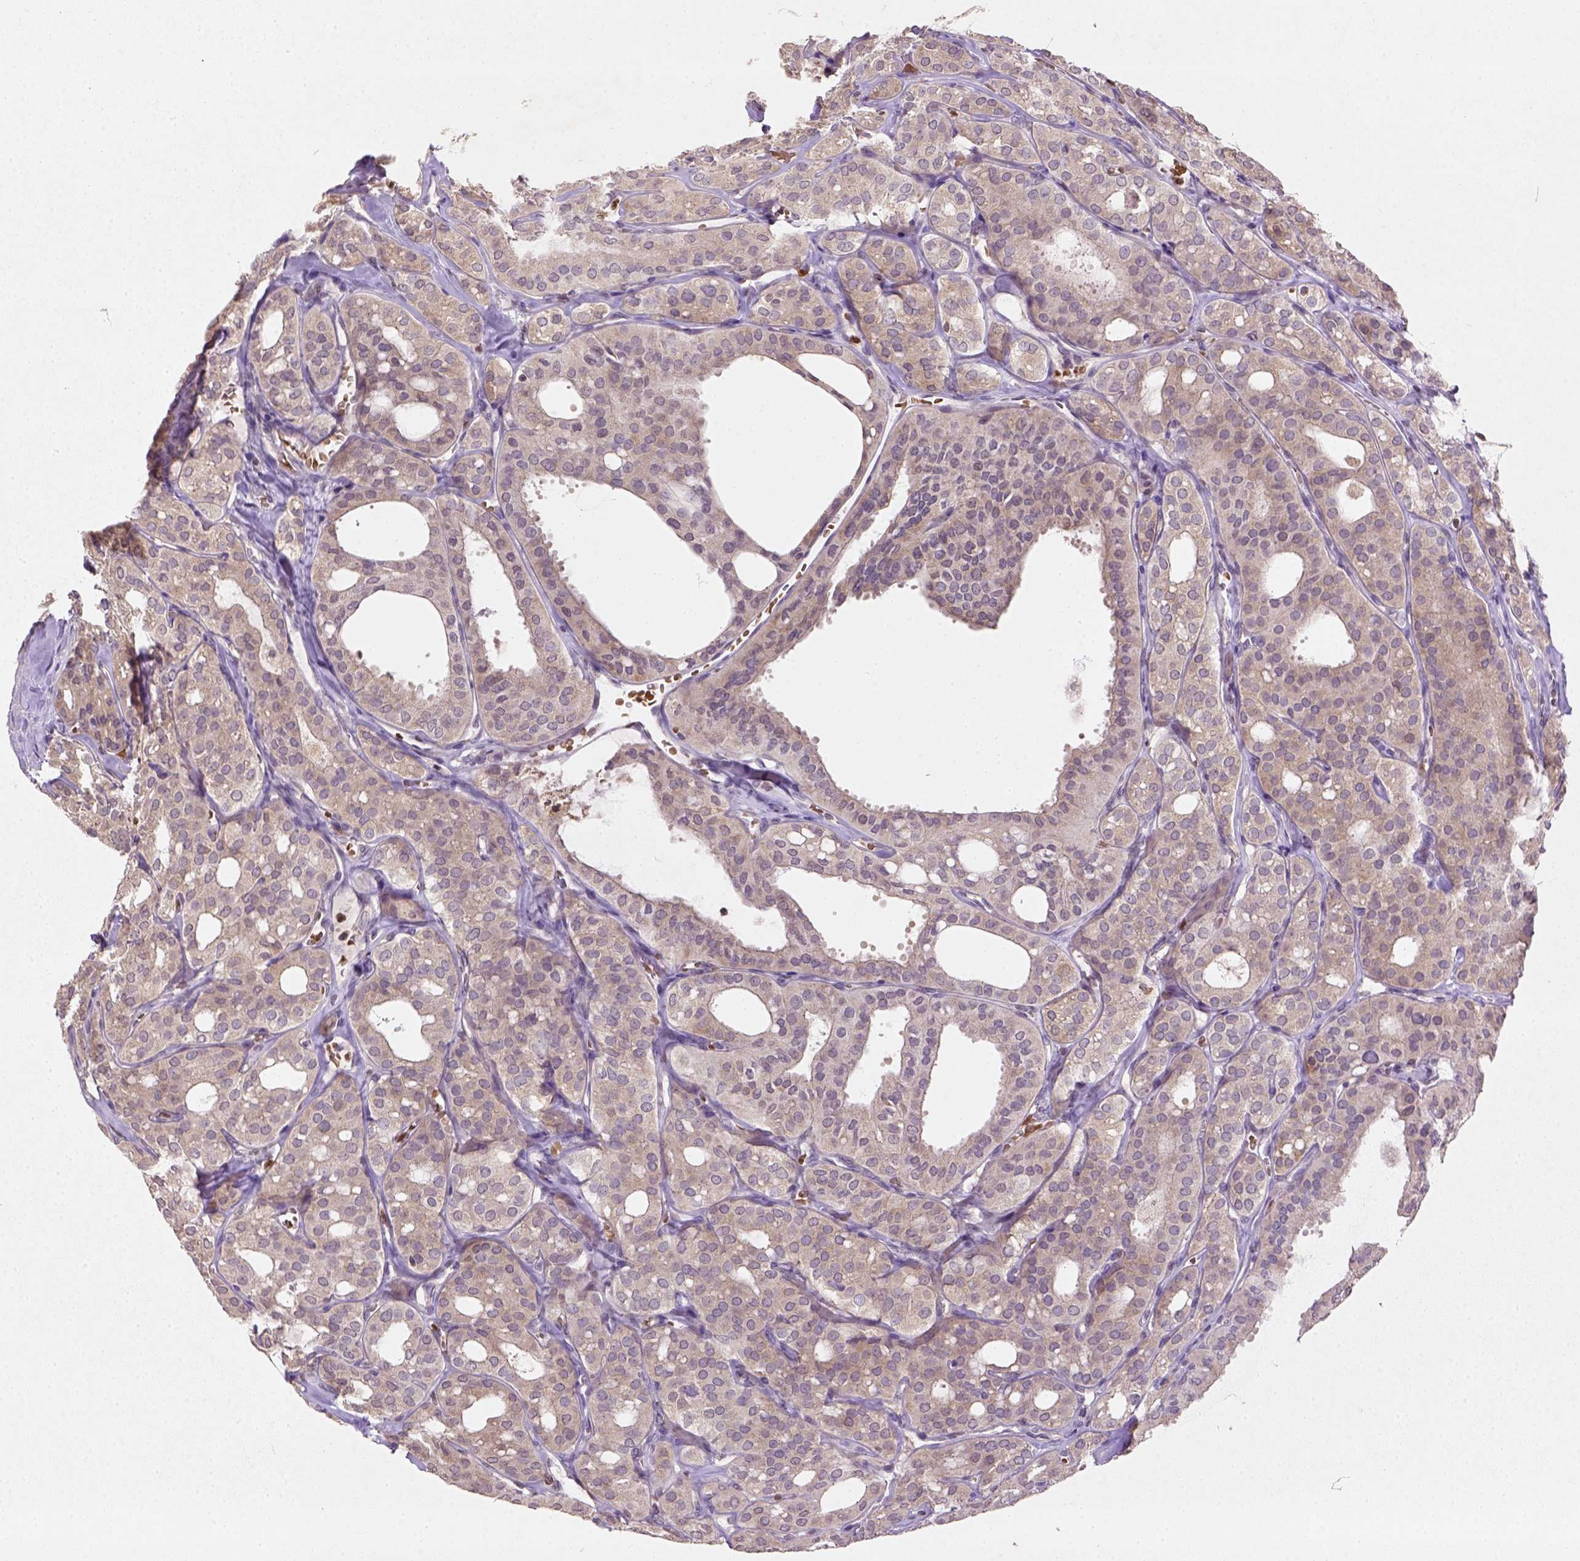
{"staining": {"intensity": "weak", "quantity": ">75%", "location": "cytoplasmic/membranous"}, "tissue": "thyroid cancer", "cell_type": "Tumor cells", "image_type": "cancer", "snomed": [{"axis": "morphology", "description": "Follicular adenoma carcinoma, NOS"}, {"axis": "topography", "description": "Thyroid gland"}], "caption": "Protein positivity by immunohistochemistry reveals weak cytoplasmic/membranous positivity in approximately >75% of tumor cells in thyroid cancer (follicular adenoma carcinoma).", "gene": "NUDT3", "patient": {"sex": "male", "age": 75}}